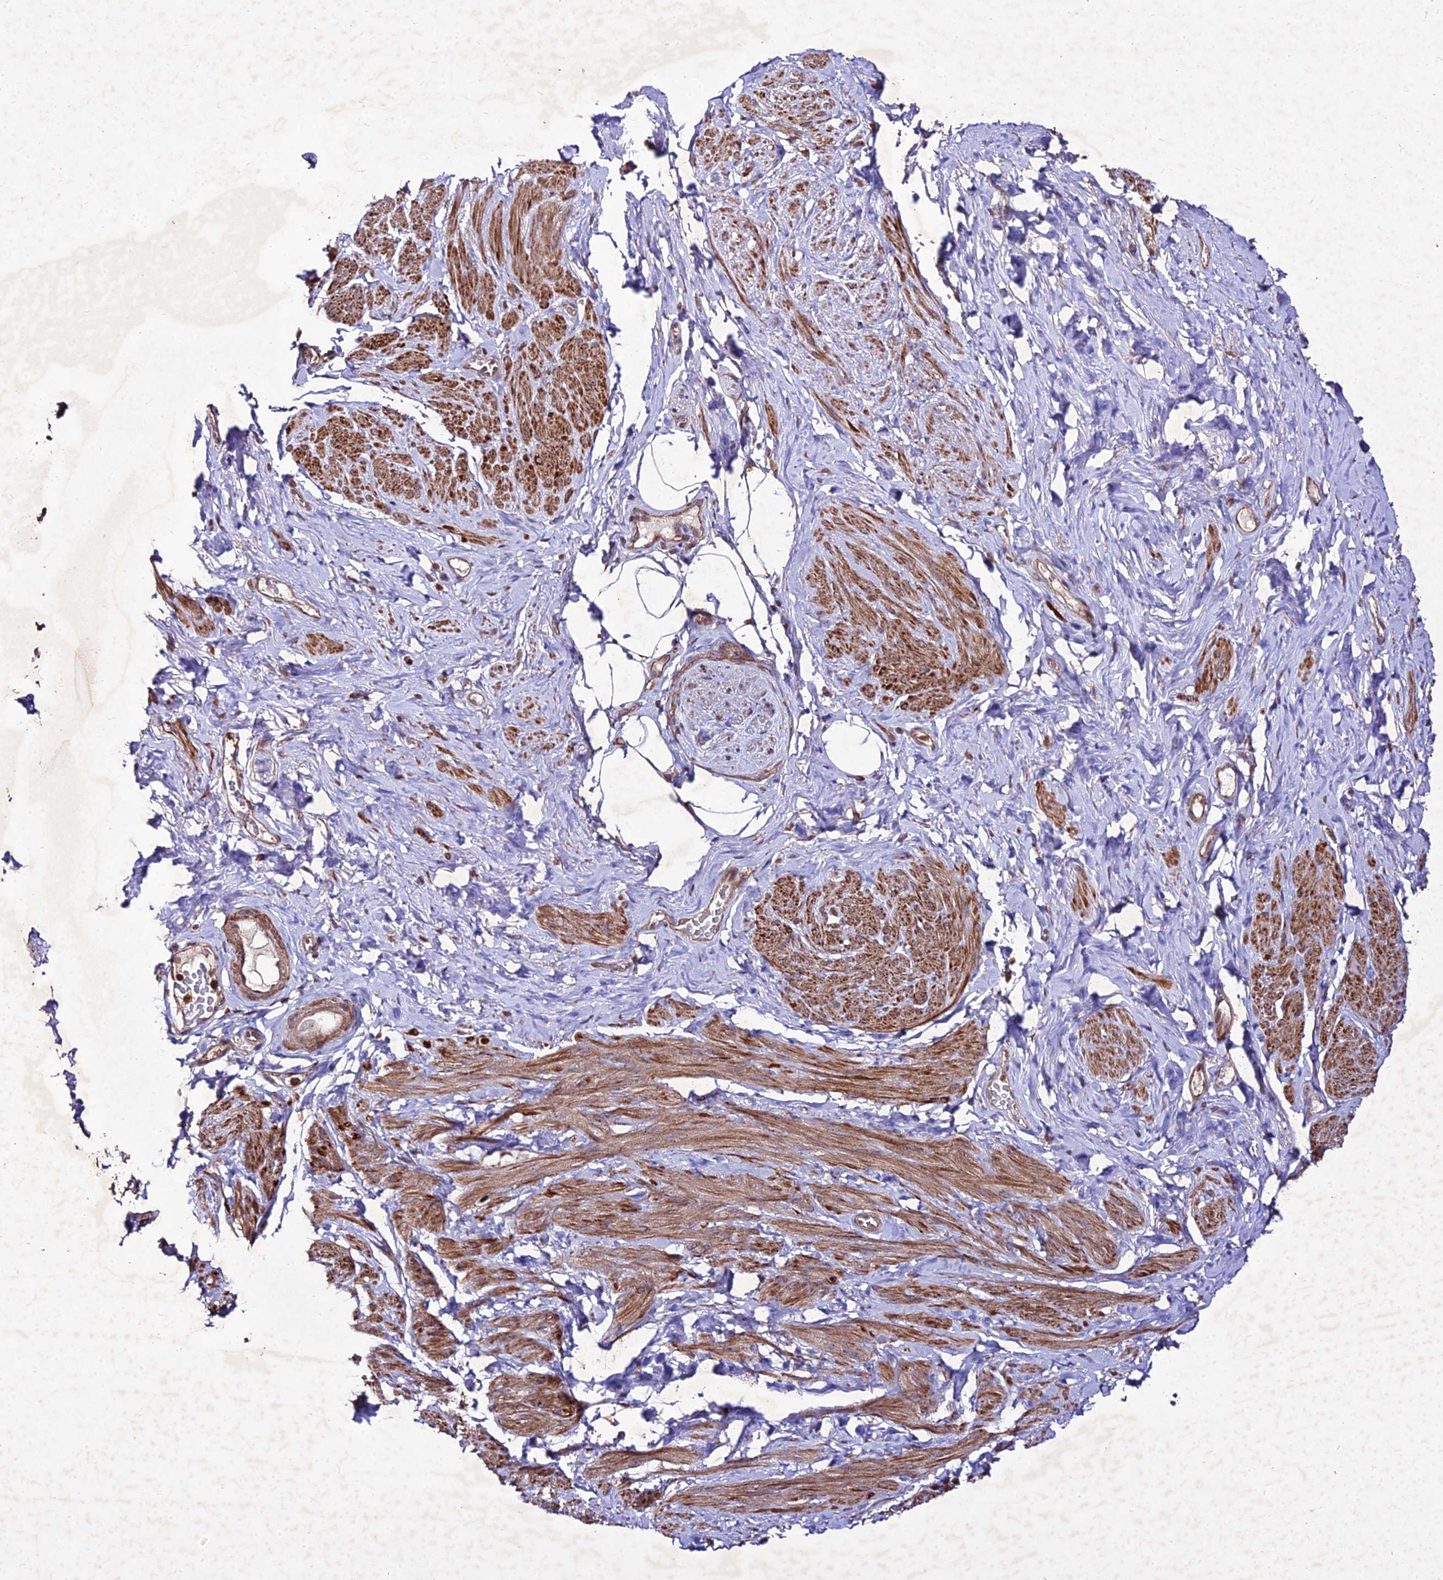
{"staining": {"intensity": "moderate", "quantity": ">75%", "location": "cytoplasmic/membranous"}, "tissue": "smooth muscle", "cell_type": "Smooth muscle cells", "image_type": "normal", "snomed": [{"axis": "morphology", "description": "Normal tissue, NOS"}, {"axis": "topography", "description": "Smooth muscle"}, {"axis": "topography", "description": "Peripheral nerve tissue"}], "caption": "A high-resolution image shows immunohistochemistry (IHC) staining of unremarkable smooth muscle, which reveals moderate cytoplasmic/membranous expression in approximately >75% of smooth muscle cells. Immunohistochemistry stains the protein in brown and the nuclei are stained blue.", "gene": "ZNF766", "patient": {"sex": "male", "age": 69}}